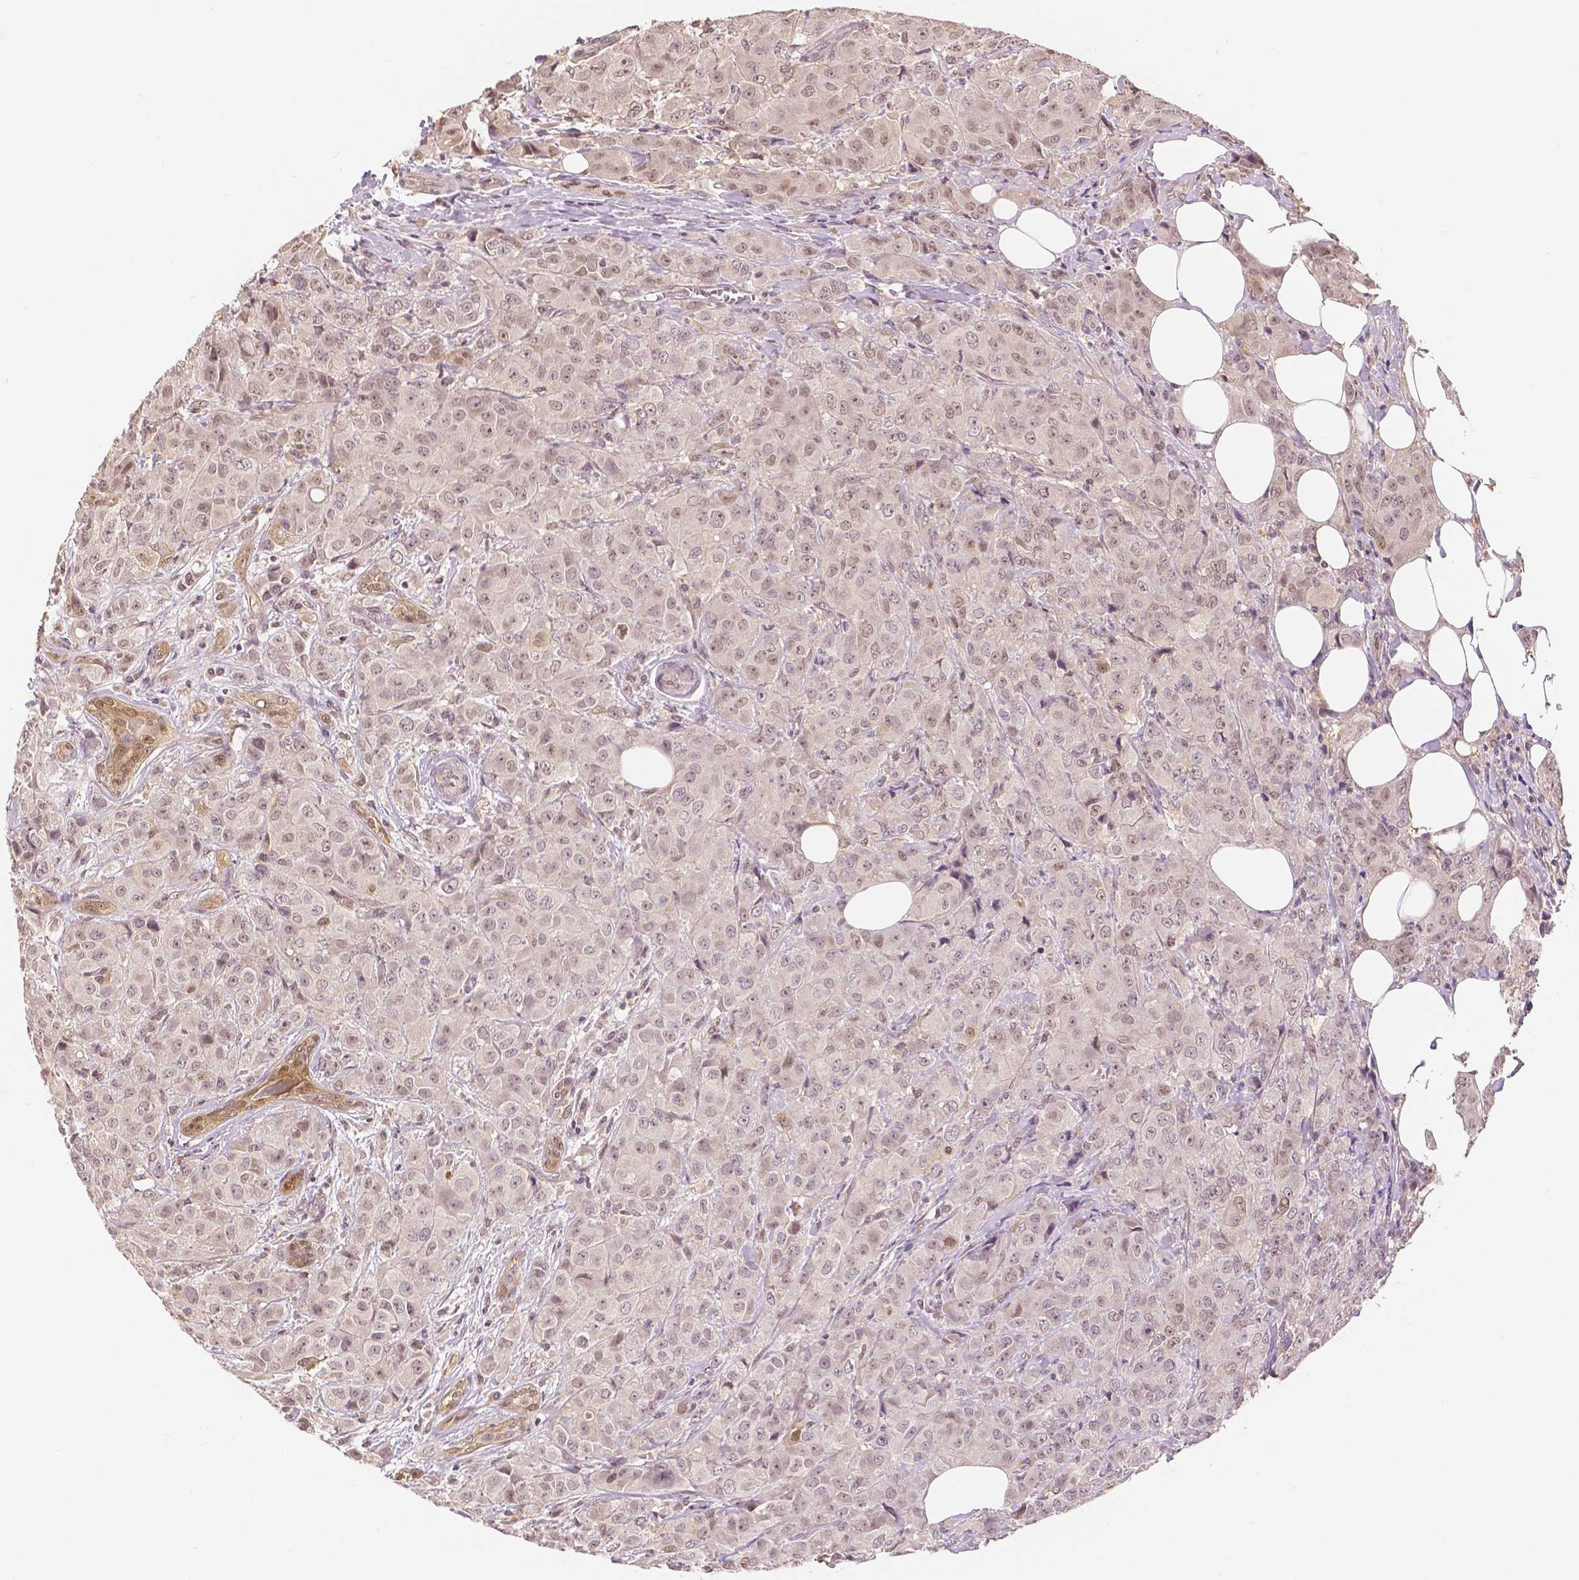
{"staining": {"intensity": "weak", "quantity": "<25%", "location": "nuclear"}, "tissue": "breast cancer", "cell_type": "Tumor cells", "image_type": "cancer", "snomed": [{"axis": "morphology", "description": "Normal tissue, NOS"}, {"axis": "morphology", "description": "Duct carcinoma"}, {"axis": "topography", "description": "Breast"}], "caption": "High power microscopy photomicrograph of an immunohistochemistry (IHC) histopathology image of breast intraductal carcinoma, revealing no significant staining in tumor cells.", "gene": "MAP1LC3B", "patient": {"sex": "female", "age": 43}}